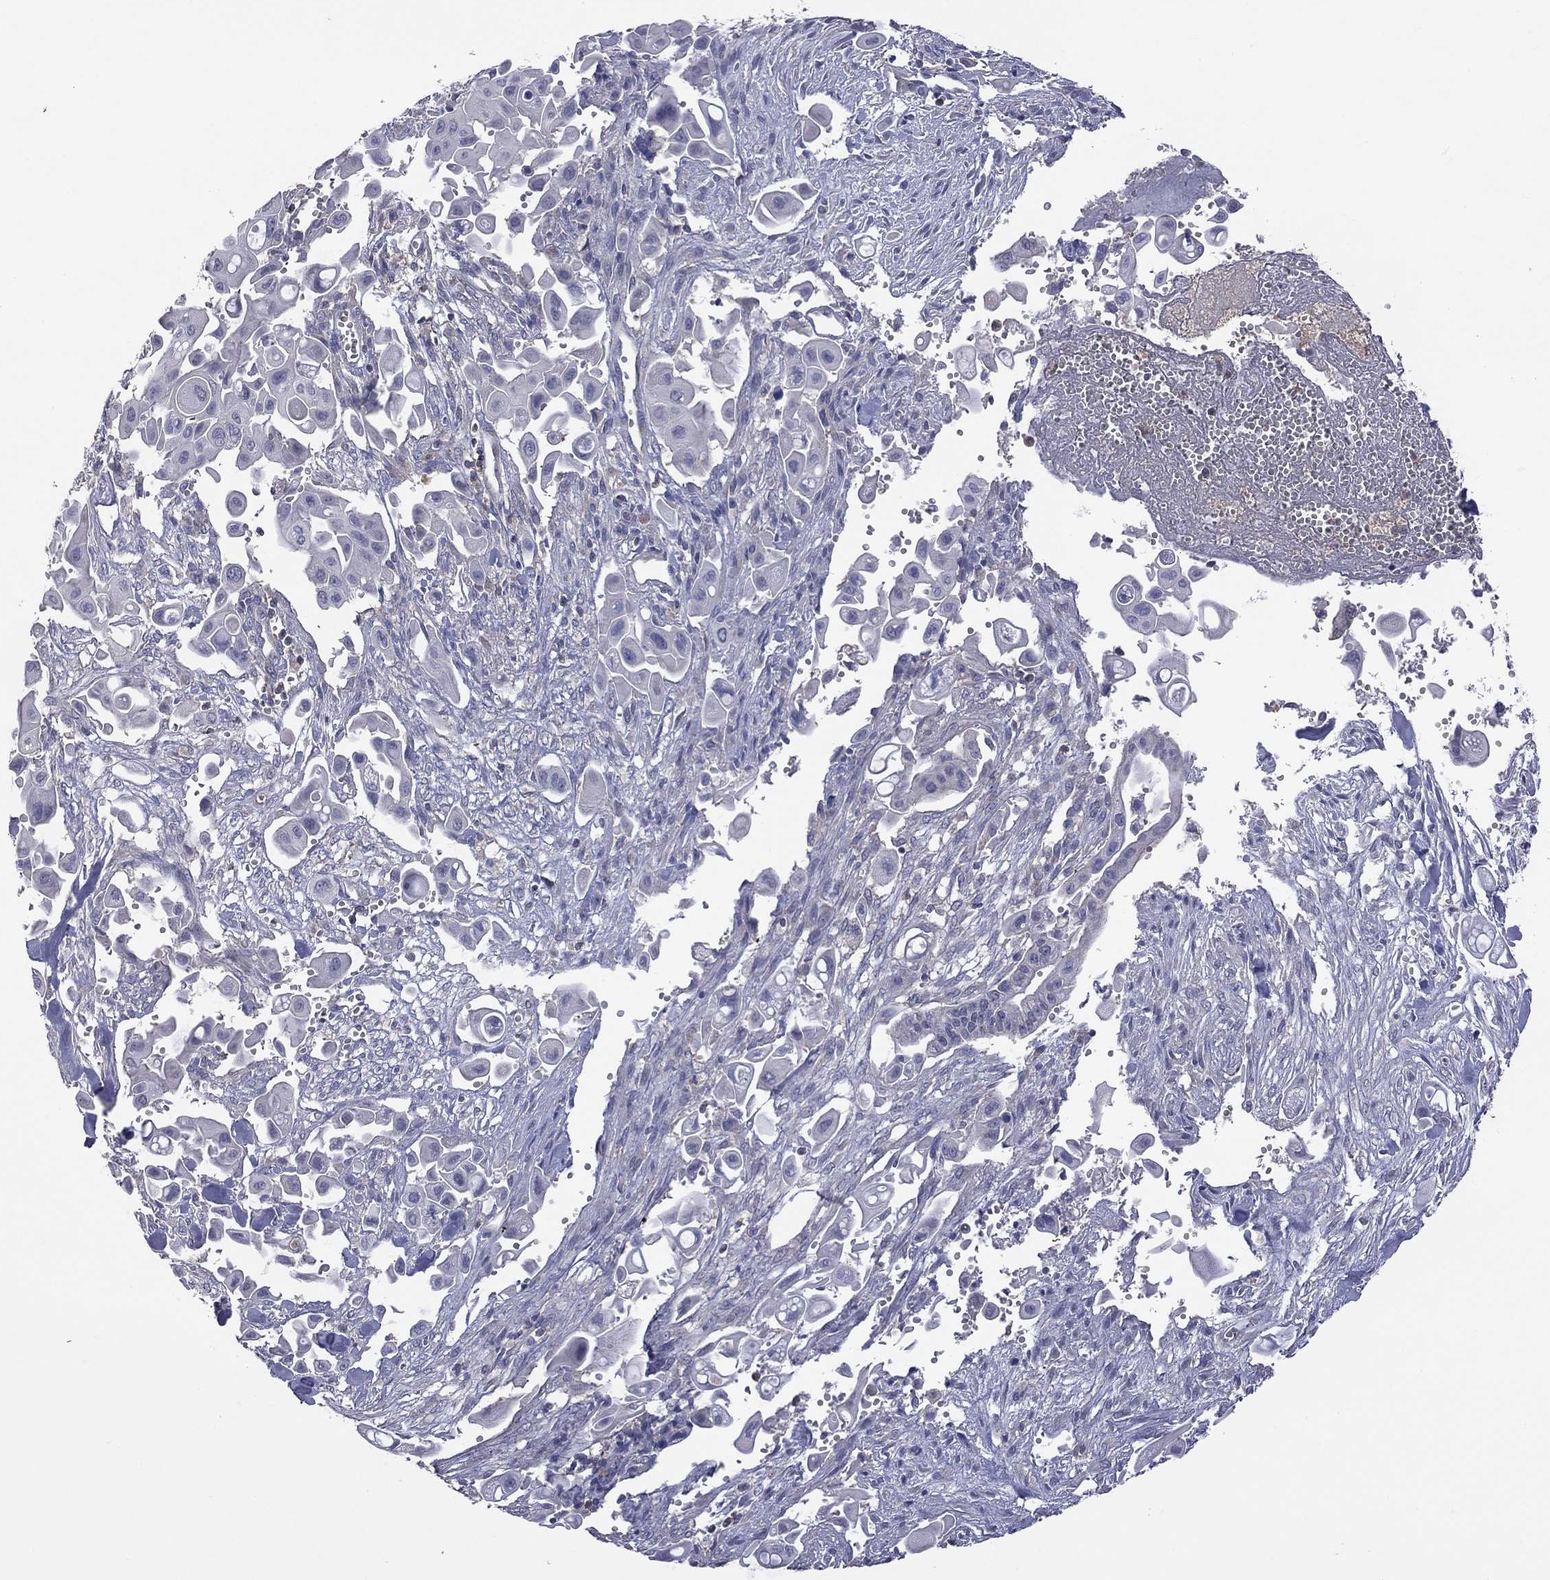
{"staining": {"intensity": "negative", "quantity": "none", "location": "none"}, "tissue": "pancreatic cancer", "cell_type": "Tumor cells", "image_type": "cancer", "snomed": [{"axis": "morphology", "description": "Adenocarcinoma, NOS"}, {"axis": "topography", "description": "Pancreas"}], "caption": "IHC photomicrograph of neoplastic tissue: pancreatic cancer stained with DAB shows no significant protein staining in tumor cells.", "gene": "IPCEF1", "patient": {"sex": "male", "age": 50}}